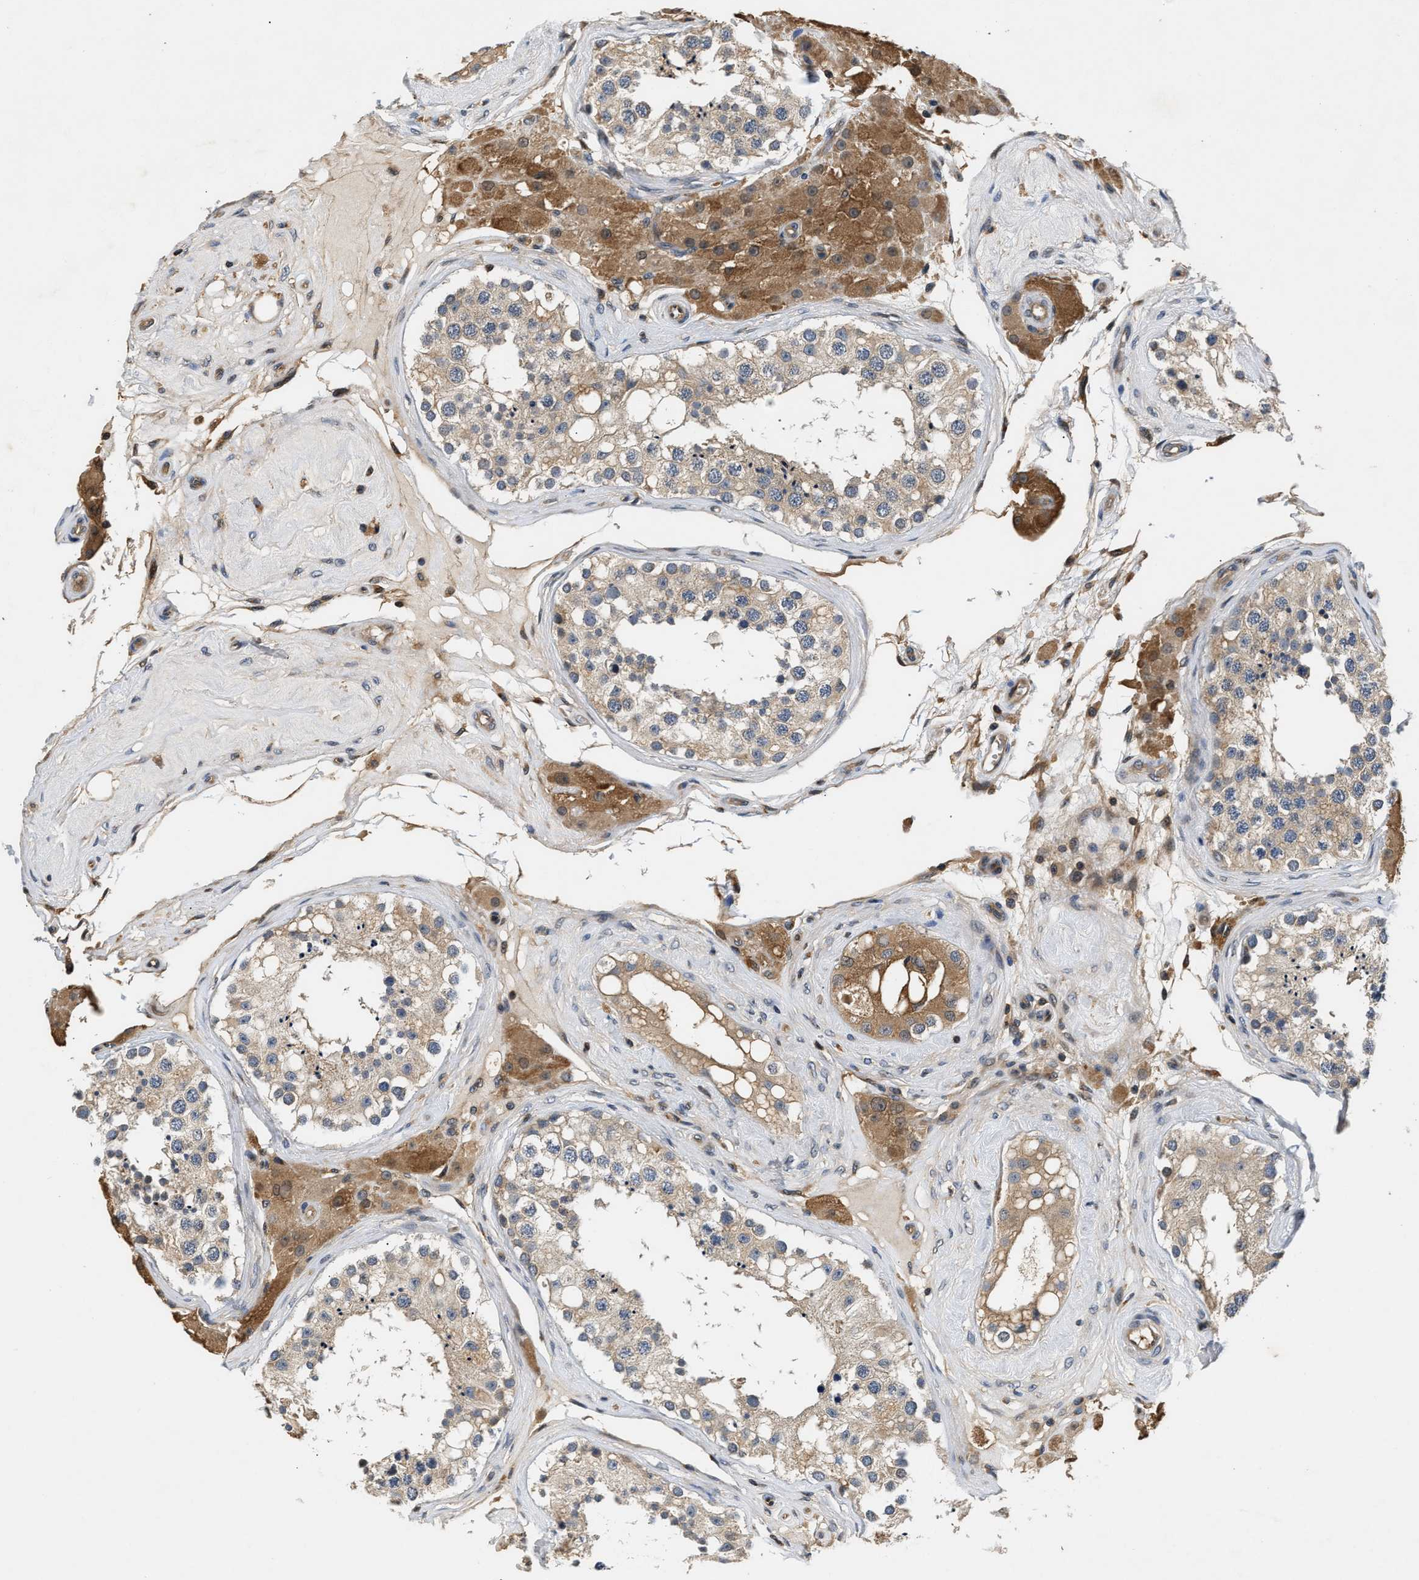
{"staining": {"intensity": "weak", "quantity": ">75%", "location": "cytoplasmic/membranous"}, "tissue": "testis", "cell_type": "Cells in seminiferous ducts", "image_type": "normal", "snomed": [{"axis": "morphology", "description": "Normal tissue, NOS"}, {"axis": "topography", "description": "Testis"}], "caption": "Protein expression by IHC reveals weak cytoplasmic/membranous staining in approximately >75% of cells in seminiferous ducts in benign testis. Nuclei are stained in blue.", "gene": "CHUK", "patient": {"sex": "male", "age": 68}}